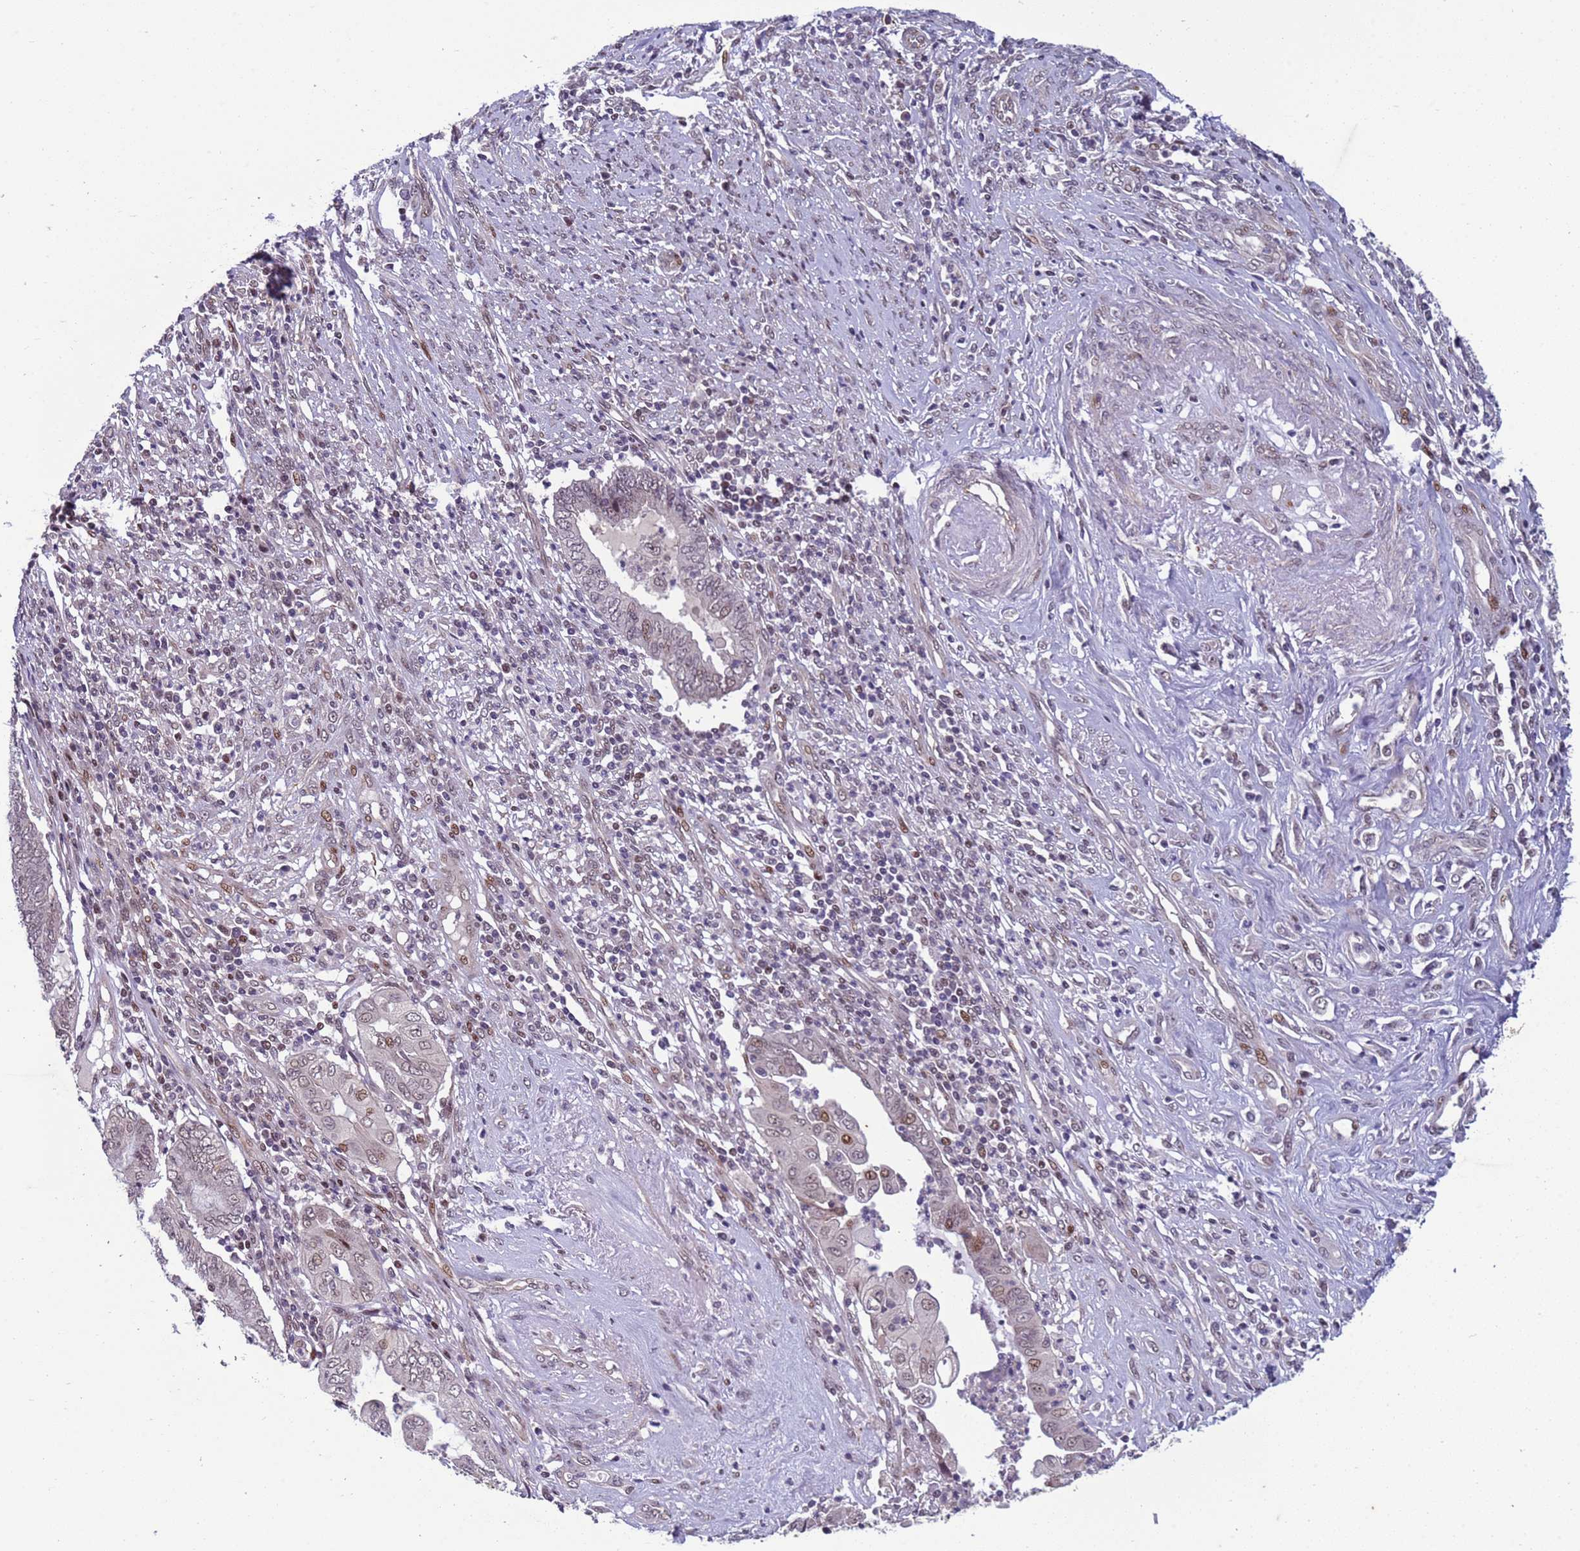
{"staining": {"intensity": "moderate", "quantity": "<25%", "location": "nuclear"}, "tissue": "endometrial cancer", "cell_type": "Tumor cells", "image_type": "cancer", "snomed": [{"axis": "morphology", "description": "Adenocarcinoma, NOS"}, {"axis": "topography", "description": "Uterus"}, {"axis": "topography", "description": "Endometrium"}], "caption": "Adenocarcinoma (endometrial) stained for a protein demonstrates moderate nuclear positivity in tumor cells.", "gene": "SHC3", "patient": {"sex": "female", "age": 70}}